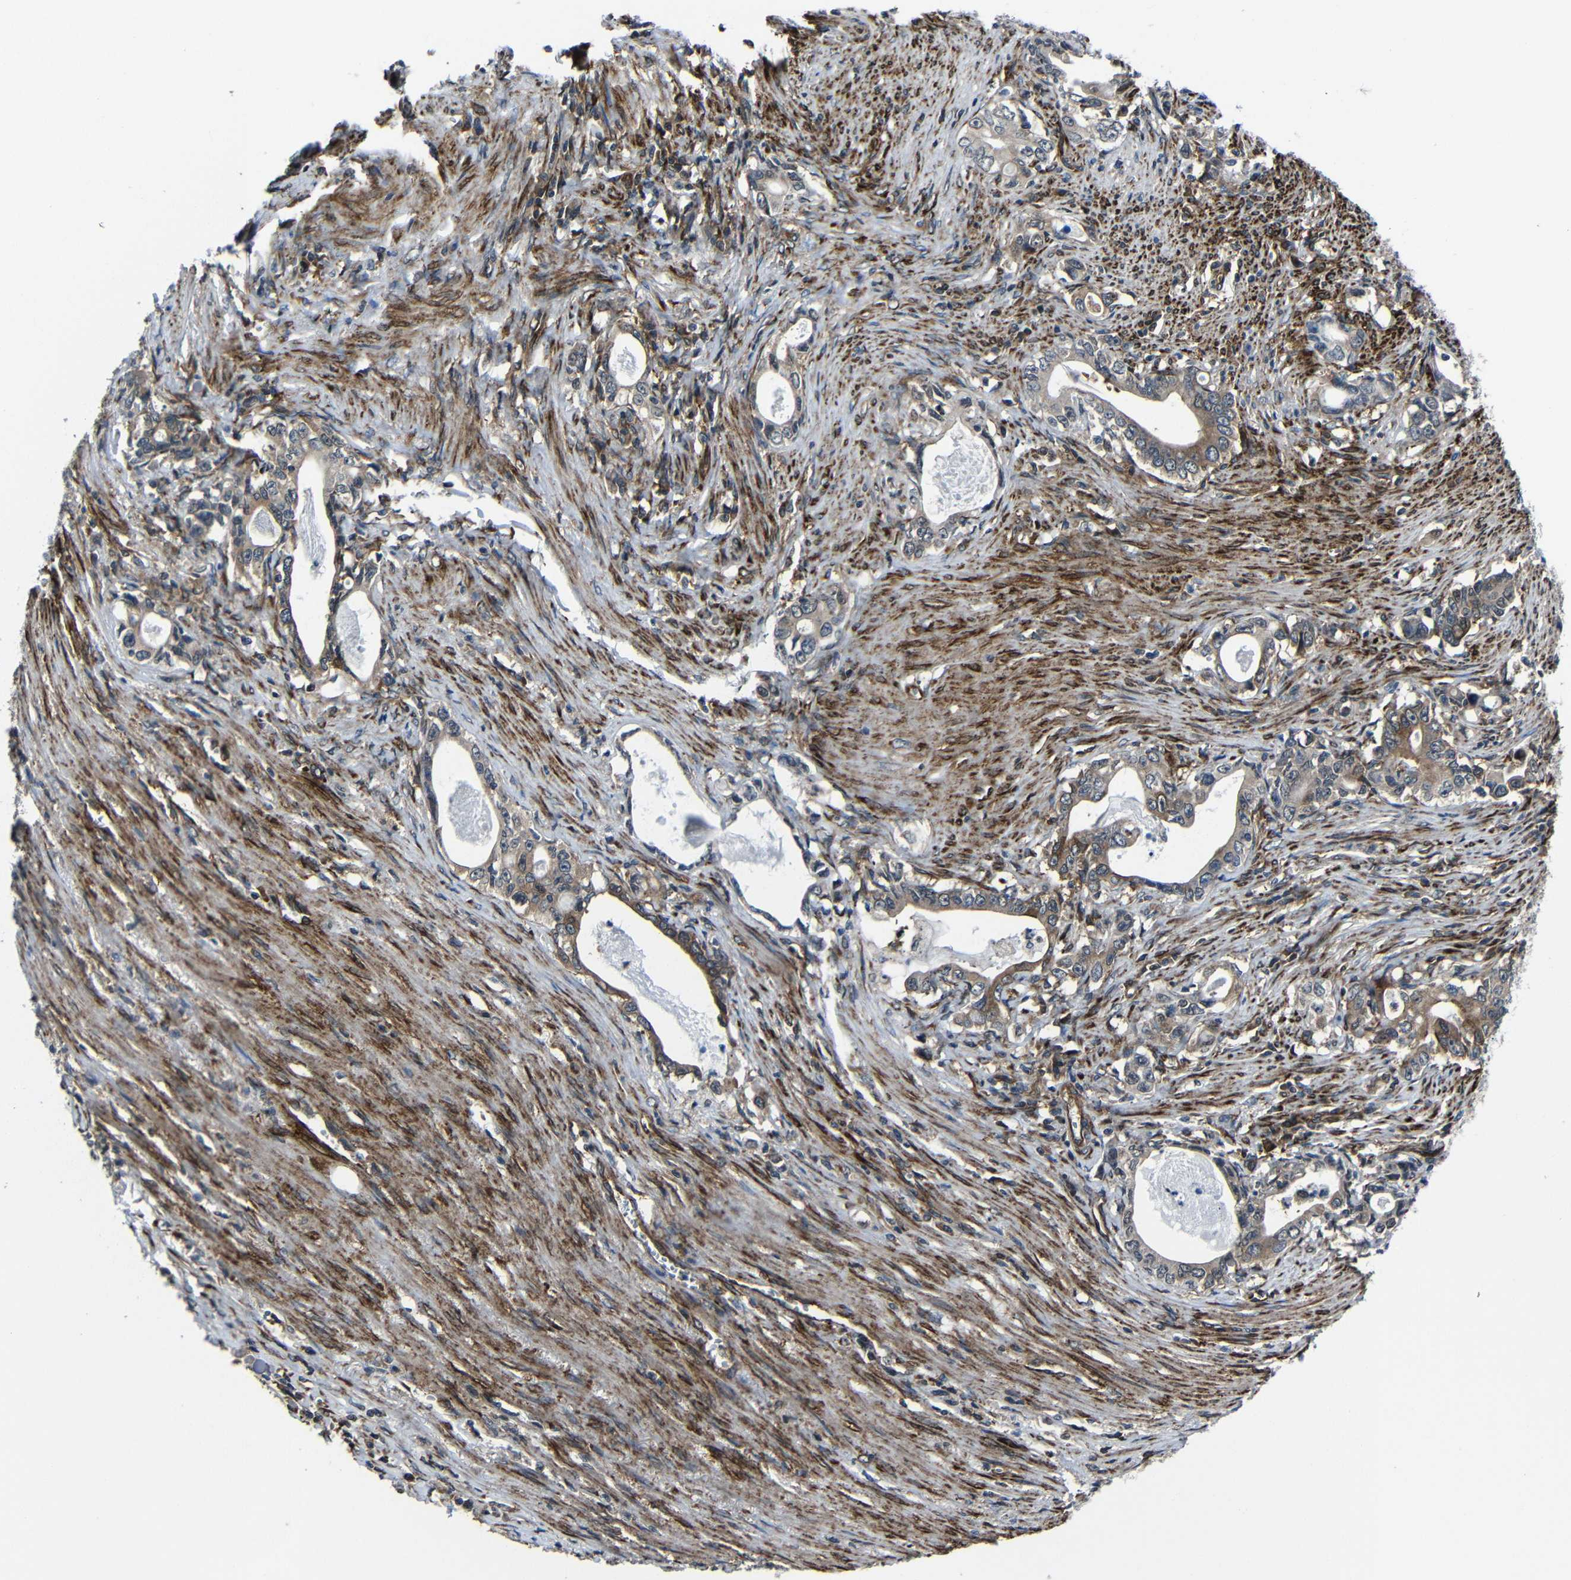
{"staining": {"intensity": "weak", "quantity": ">75%", "location": "cytoplasmic/membranous"}, "tissue": "stomach cancer", "cell_type": "Tumor cells", "image_type": "cancer", "snomed": [{"axis": "morphology", "description": "Adenocarcinoma, NOS"}, {"axis": "topography", "description": "Stomach, lower"}], "caption": "A photomicrograph showing weak cytoplasmic/membranous expression in about >75% of tumor cells in adenocarcinoma (stomach), as visualized by brown immunohistochemical staining.", "gene": "KIAA0513", "patient": {"sex": "female", "age": 72}}